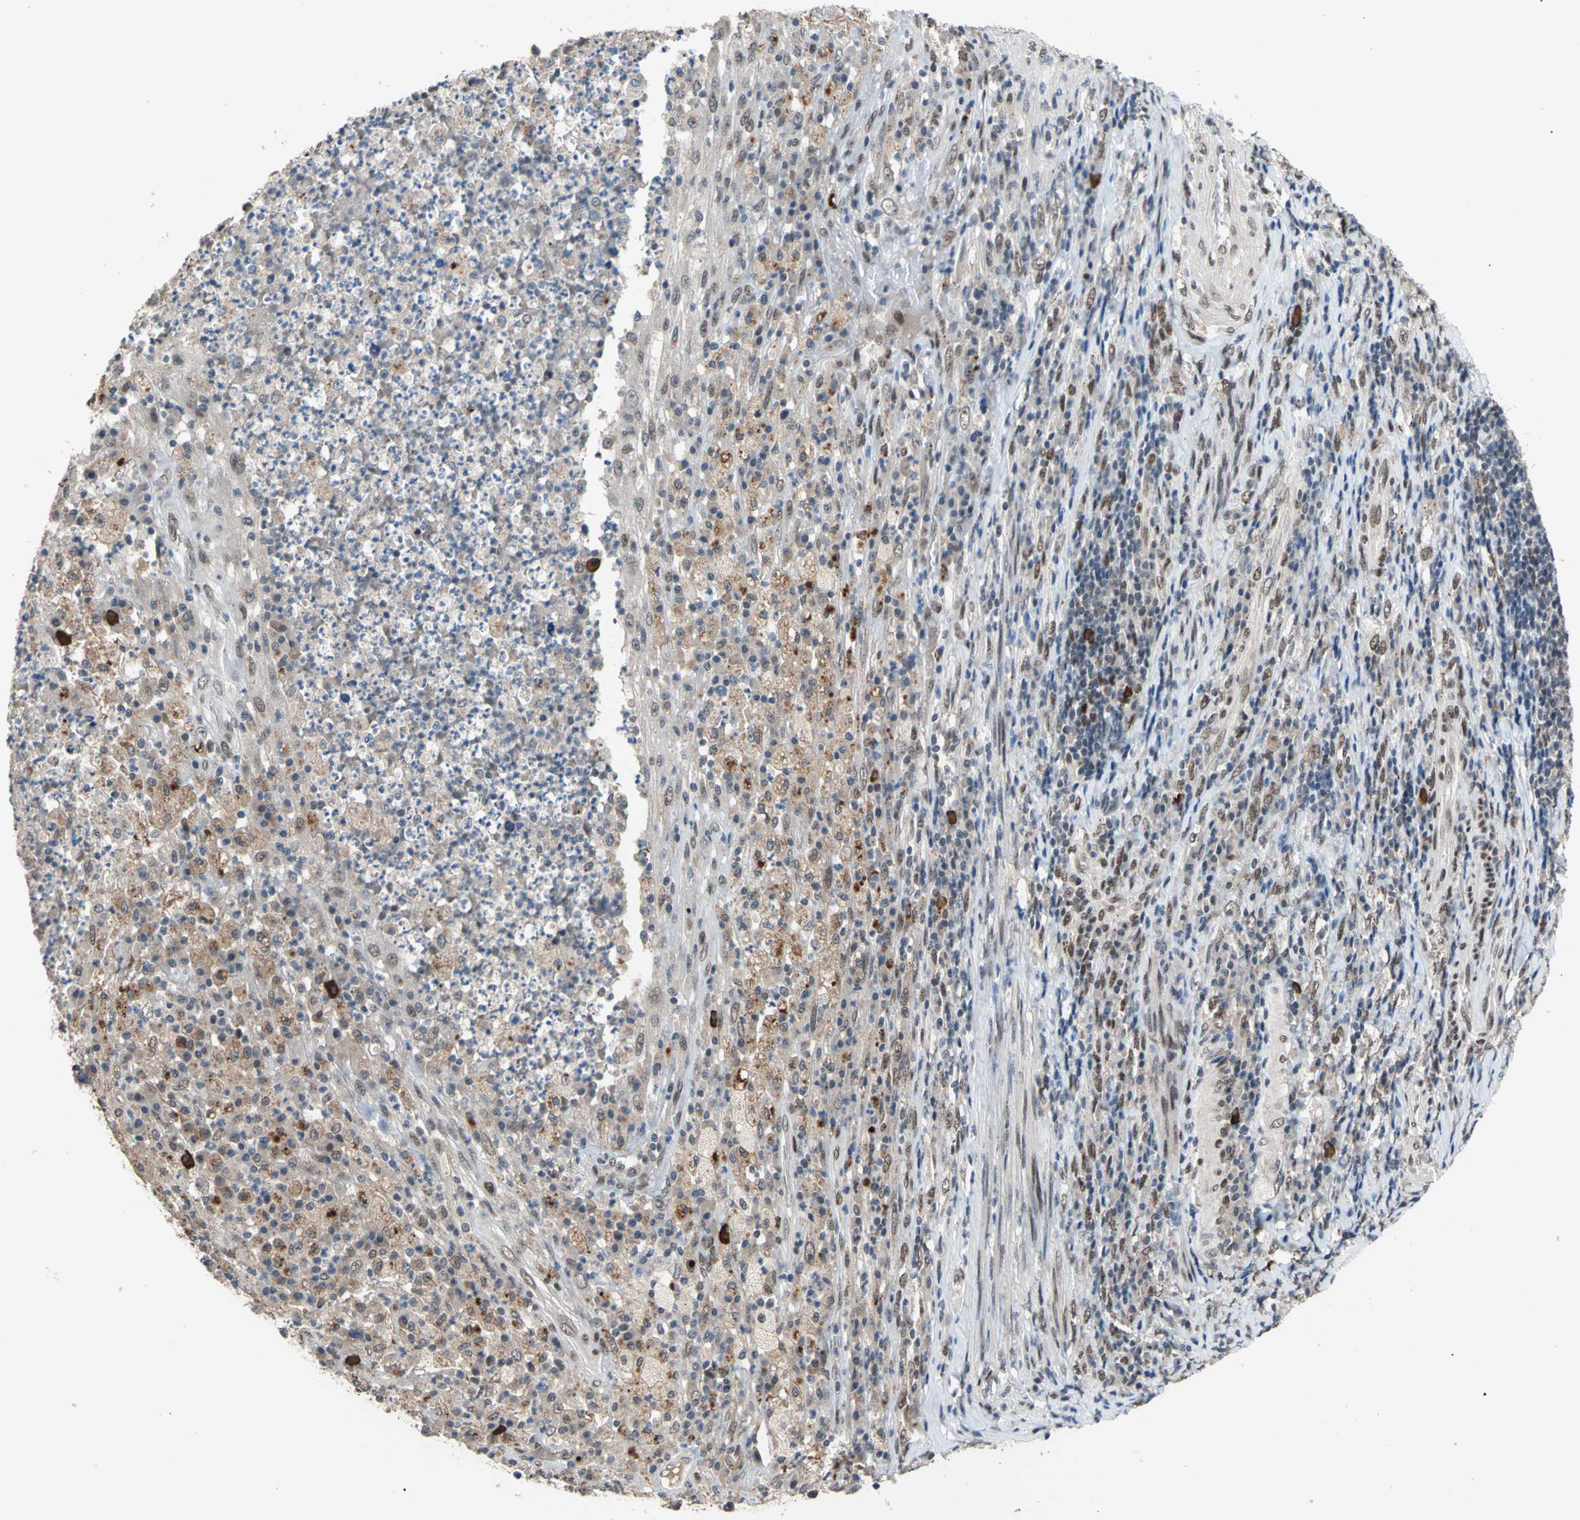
{"staining": {"intensity": "weak", "quantity": "25%-75%", "location": "cytoplasmic/membranous"}, "tissue": "testis cancer", "cell_type": "Tumor cells", "image_type": "cancer", "snomed": [{"axis": "morphology", "description": "Necrosis, NOS"}, {"axis": "morphology", "description": "Carcinoma, Embryonal, NOS"}, {"axis": "topography", "description": "Testis"}], "caption": "Brown immunohistochemical staining in human testis cancer displays weak cytoplasmic/membranous expression in approximately 25%-75% of tumor cells.", "gene": "ELF2", "patient": {"sex": "male", "age": 19}}